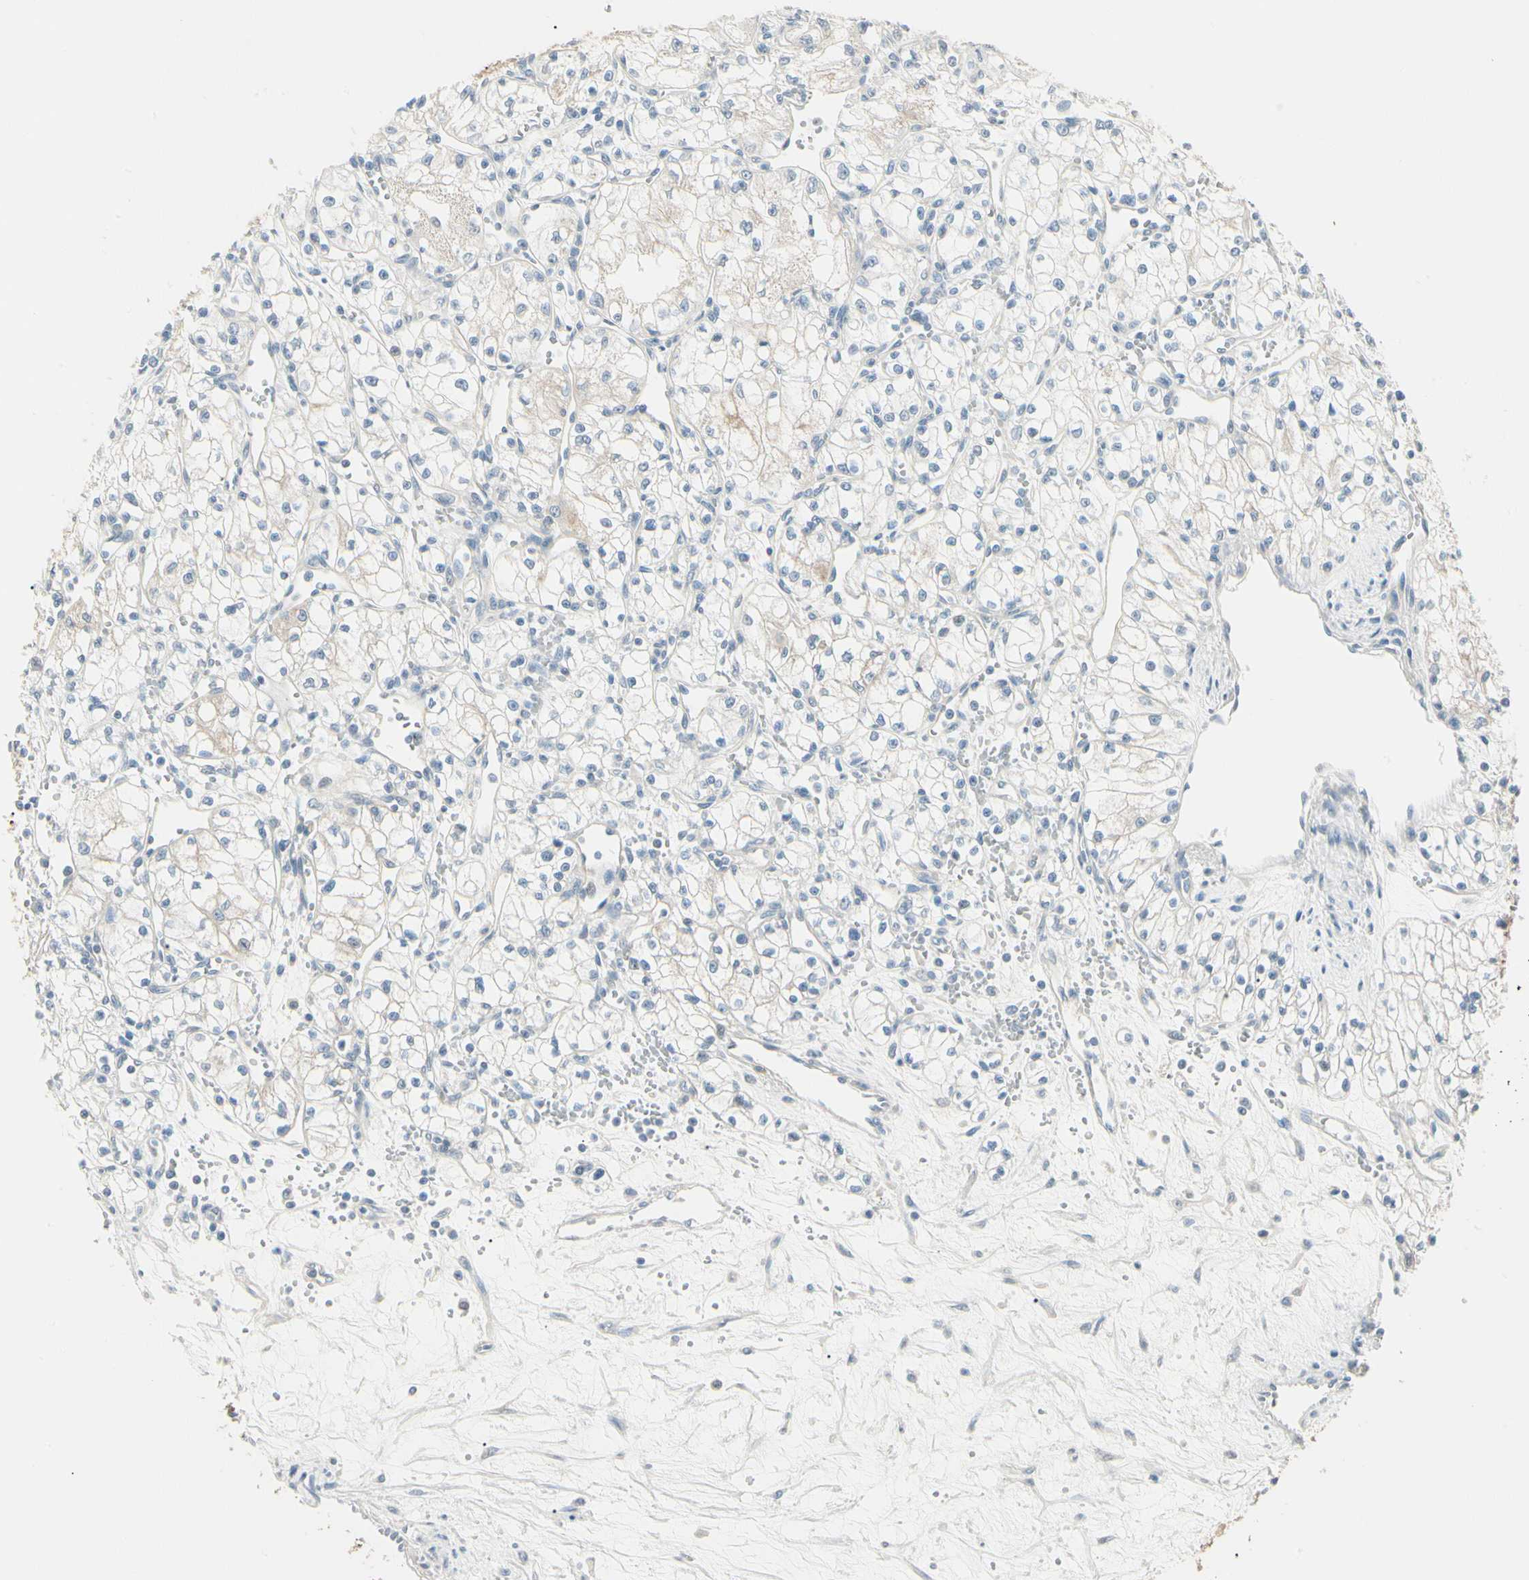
{"staining": {"intensity": "negative", "quantity": "none", "location": "none"}, "tissue": "renal cancer", "cell_type": "Tumor cells", "image_type": "cancer", "snomed": [{"axis": "morphology", "description": "Normal tissue, NOS"}, {"axis": "morphology", "description": "Adenocarcinoma, NOS"}, {"axis": "topography", "description": "Kidney"}], "caption": "Tumor cells show no significant protein staining in adenocarcinoma (renal).", "gene": "DUSP12", "patient": {"sex": "male", "age": 59}}